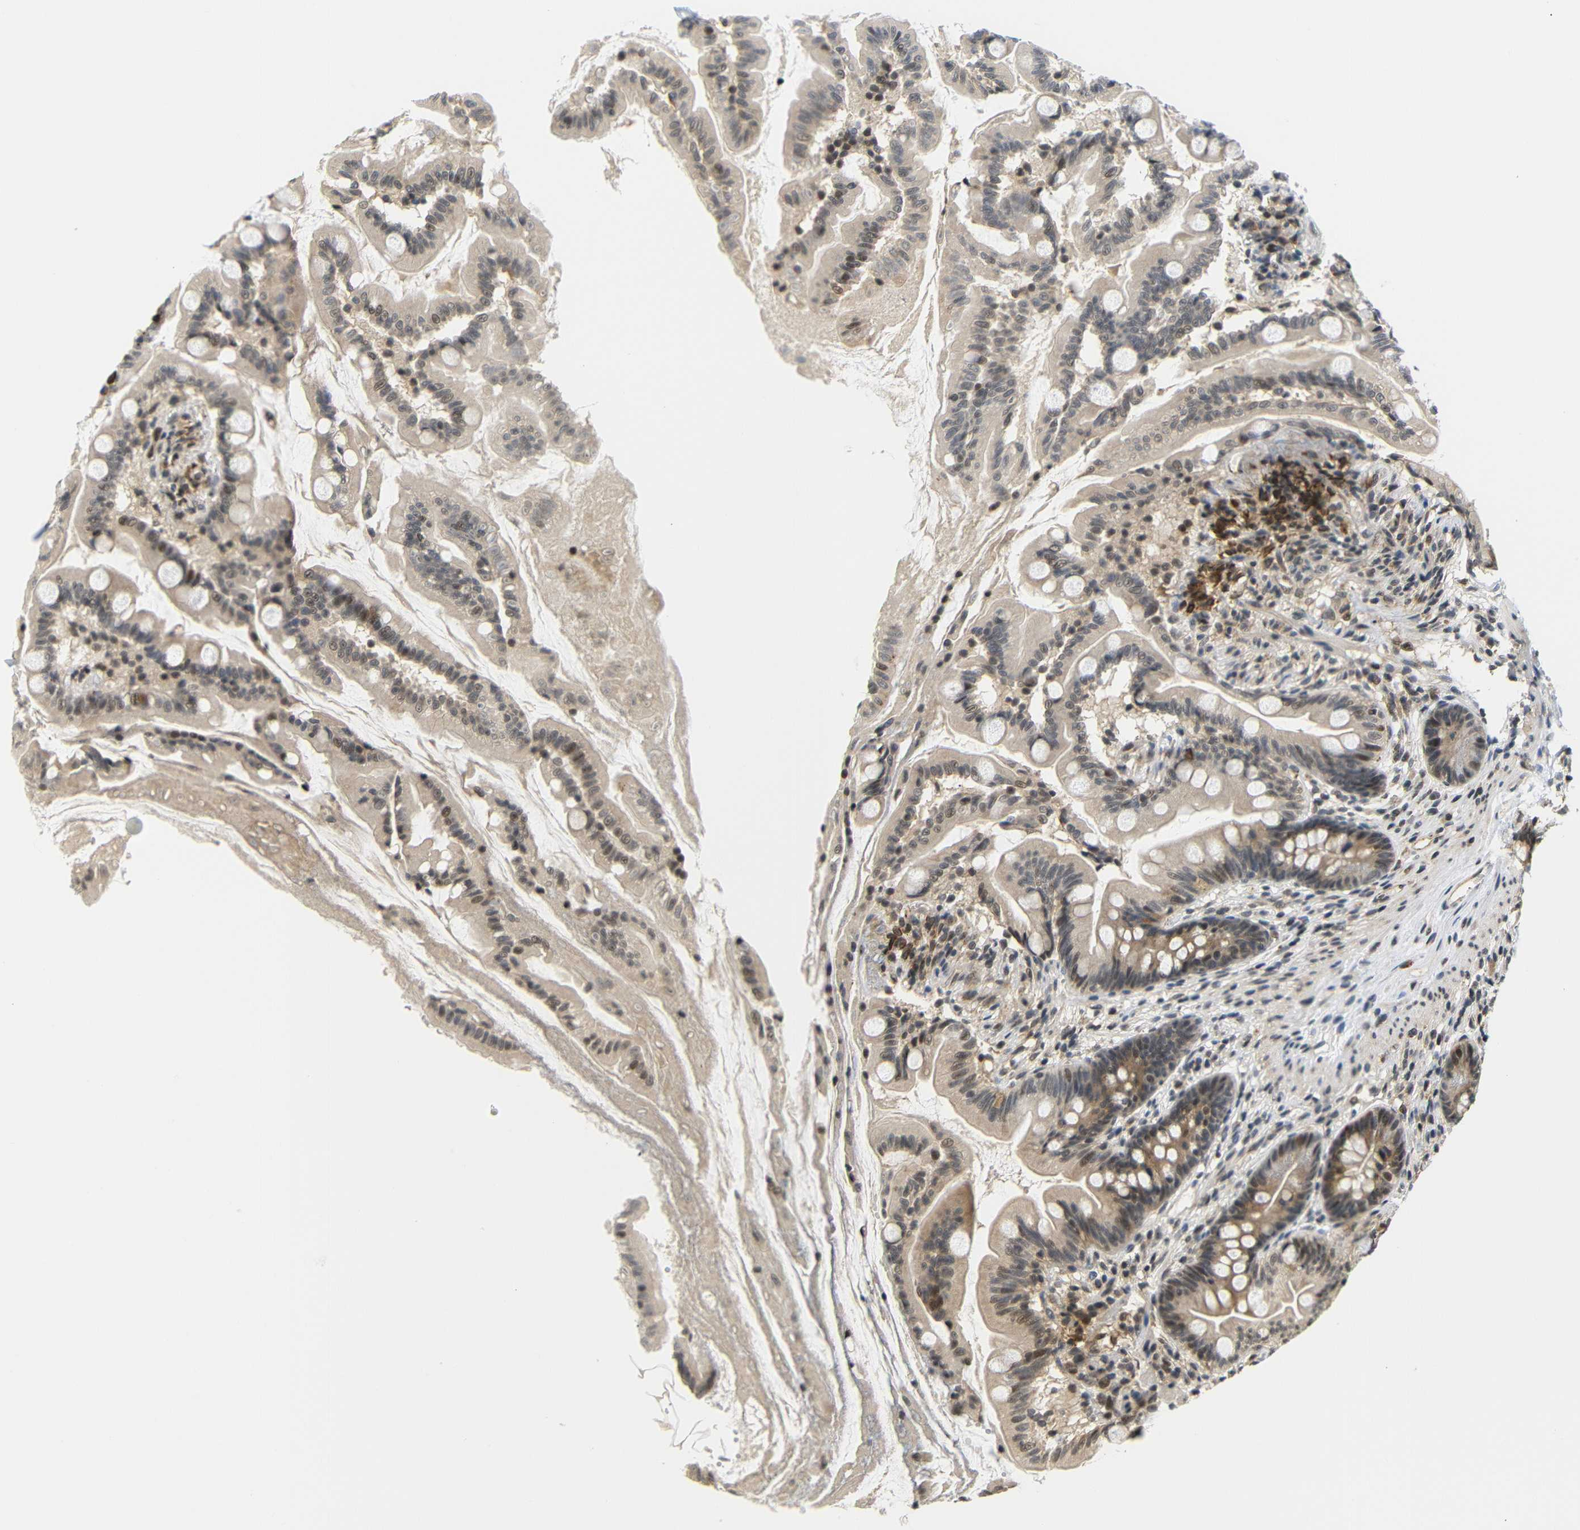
{"staining": {"intensity": "weak", "quantity": ">75%", "location": "cytoplasmic/membranous,nuclear"}, "tissue": "small intestine", "cell_type": "Glandular cells", "image_type": "normal", "snomed": [{"axis": "morphology", "description": "Normal tissue, NOS"}, {"axis": "topography", "description": "Small intestine"}], "caption": "DAB (3,3'-diaminobenzidine) immunohistochemical staining of unremarkable human small intestine exhibits weak cytoplasmic/membranous,nuclear protein staining in approximately >75% of glandular cells.", "gene": "GJA5", "patient": {"sex": "female", "age": 56}}